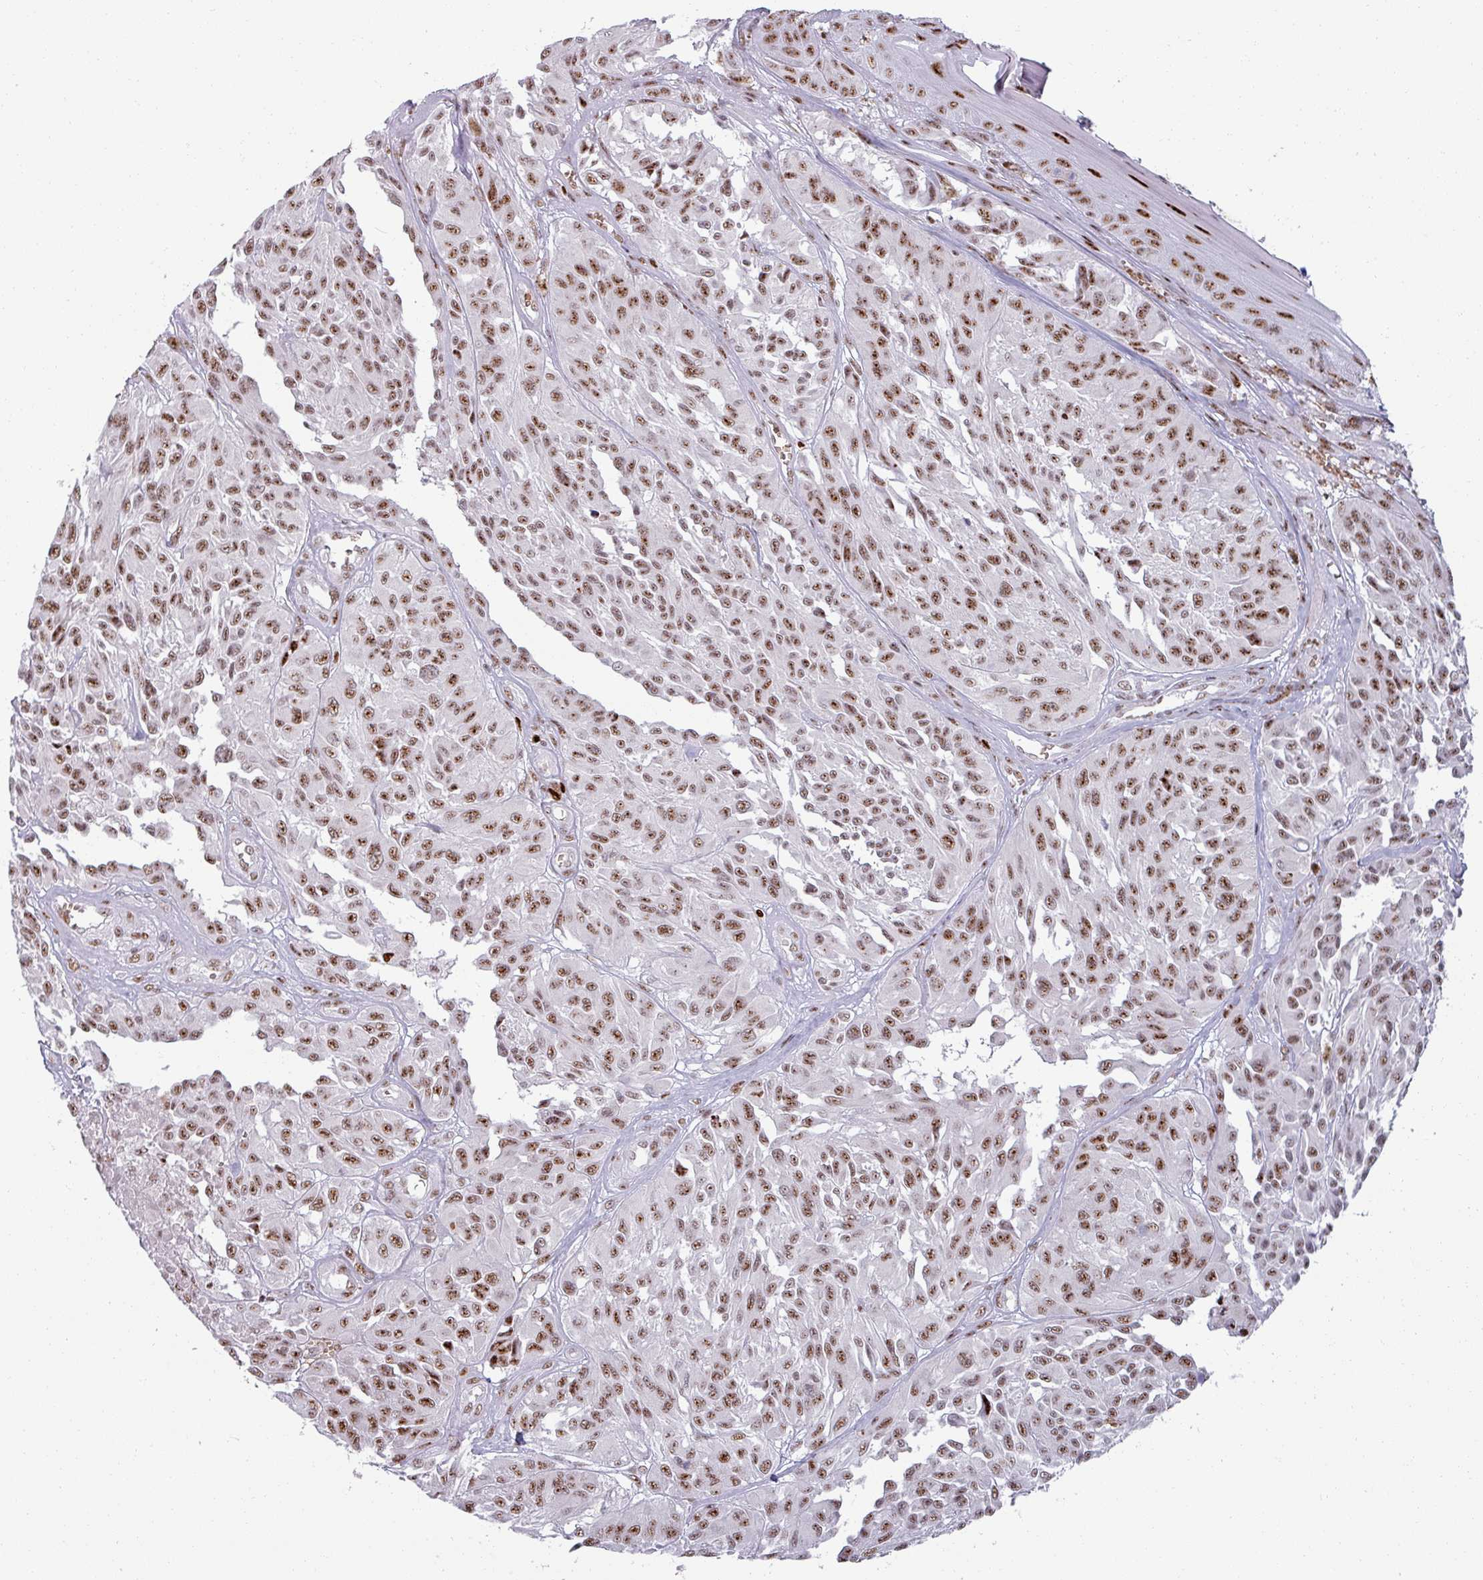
{"staining": {"intensity": "moderate", "quantity": ">75%", "location": "nuclear"}, "tissue": "melanoma", "cell_type": "Tumor cells", "image_type": "cancer", "snomed": [{"axis": "morphology", "description": "Malignant melanoma, NOS"}, {"axis": "topography", "description": "Skin"}], "caption": "Malignant melanoma tissue reveals moderate nuclear staining in about >75% of tumor cells, visualized by immunohistochemistry. The staining is performed using DAB (3,3'-diaminobenzidine) brown chromogen to label protein expression. The nuclei are counter-stained blue using hematoxylin.", "gene": "NCOR1", "patient": {"sex": "male", "age": 94}}